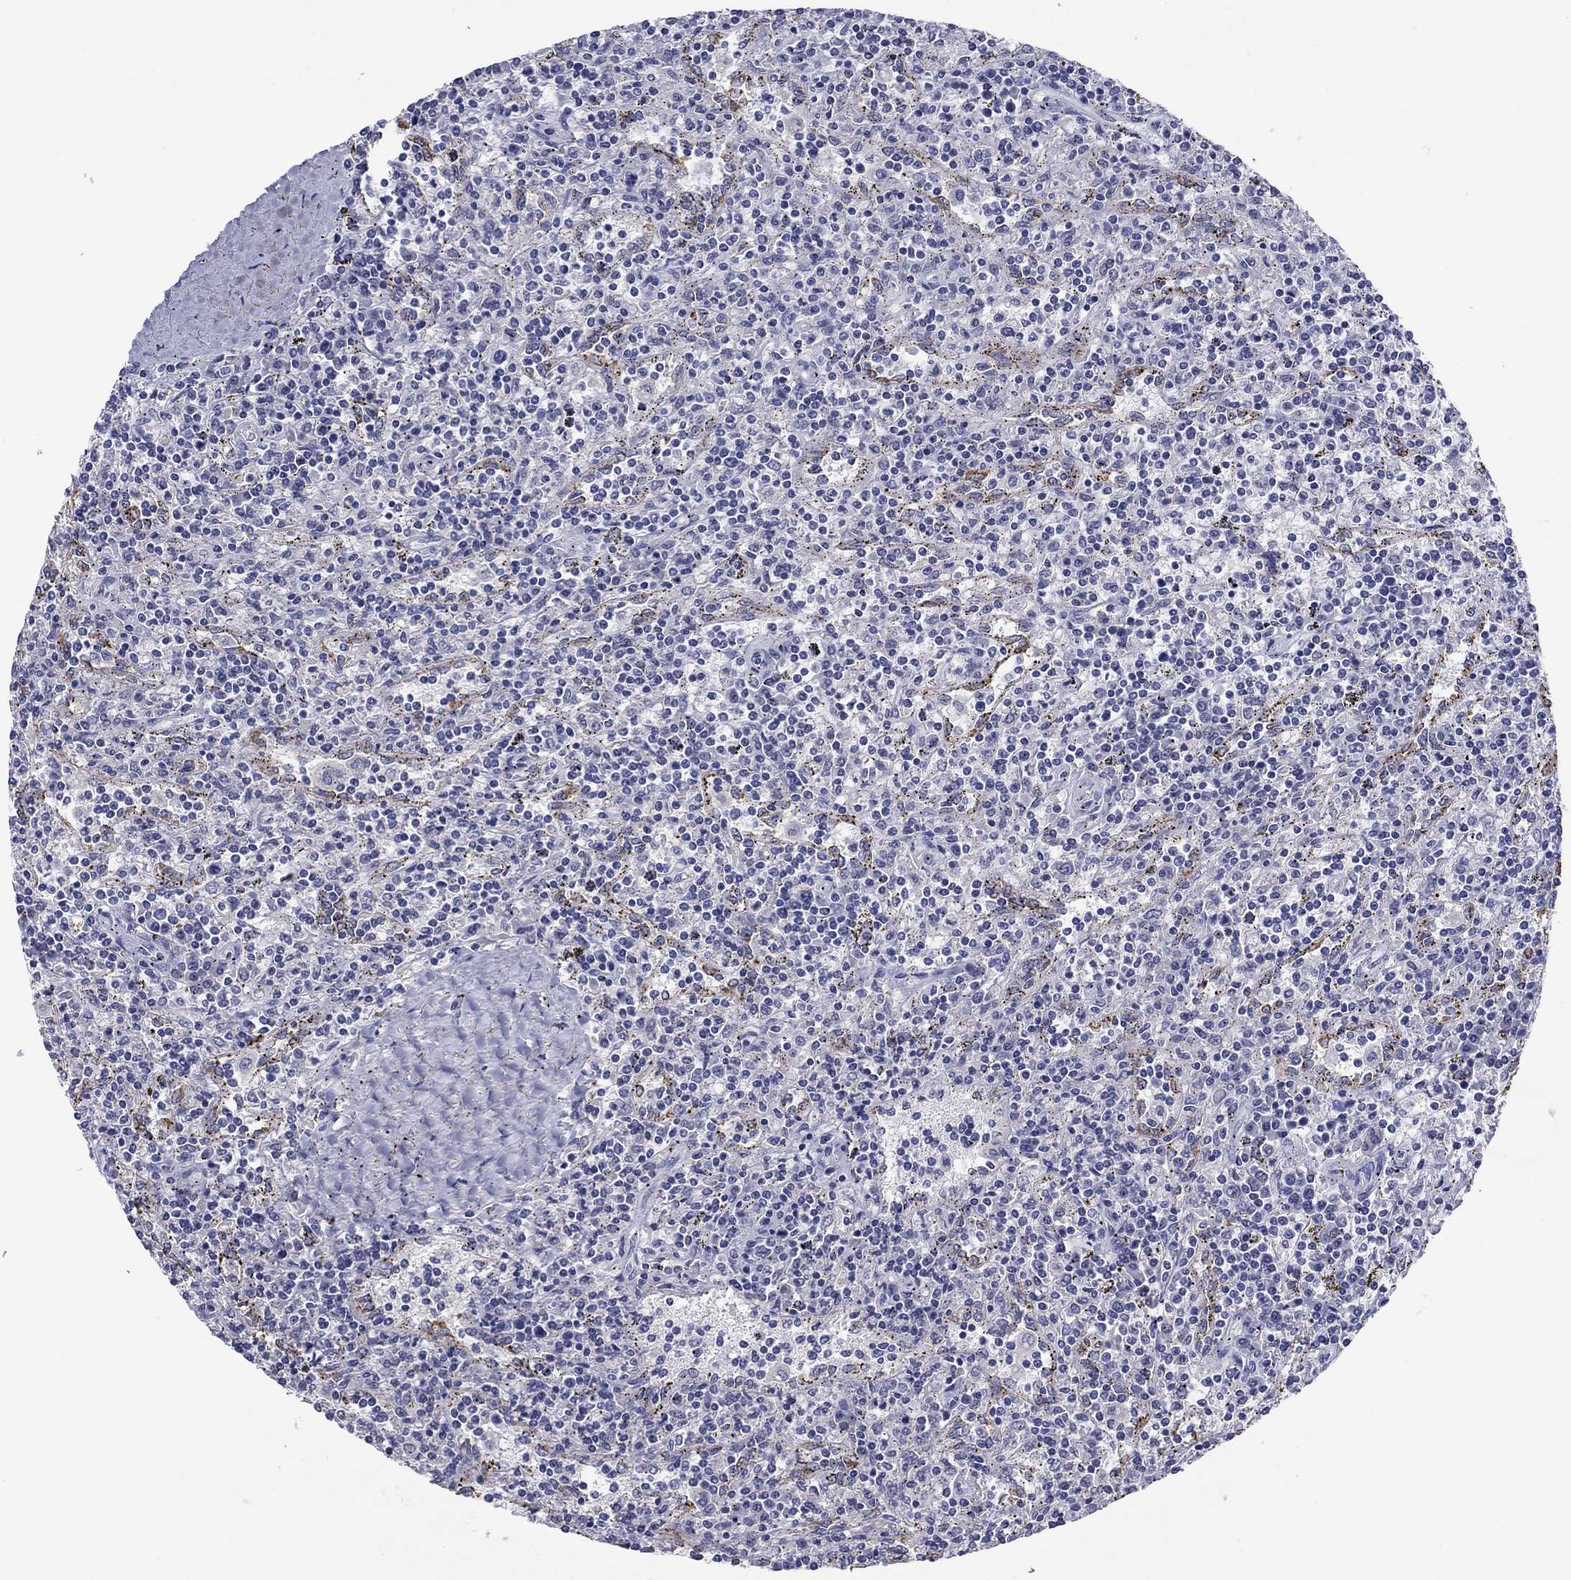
{"staining": {"intensity": "negative", "quantity": "none", "location": "none"}, "tissue": "lymphoma", "cell_type": "Tumor cells", "image_type": "cancer", "snomed": [{"axis": "morphology", "description": "Malignant lymphoma, non-Hodgkin's type, Low grade"}, {"axis": "topography", "description": "Spleen"}], "caption": "This is an IHC image of human lymphoma. There is no expression in tumor cells.", "gene": "TCFL5", "patient": {"sex": "male", "age": 62}}